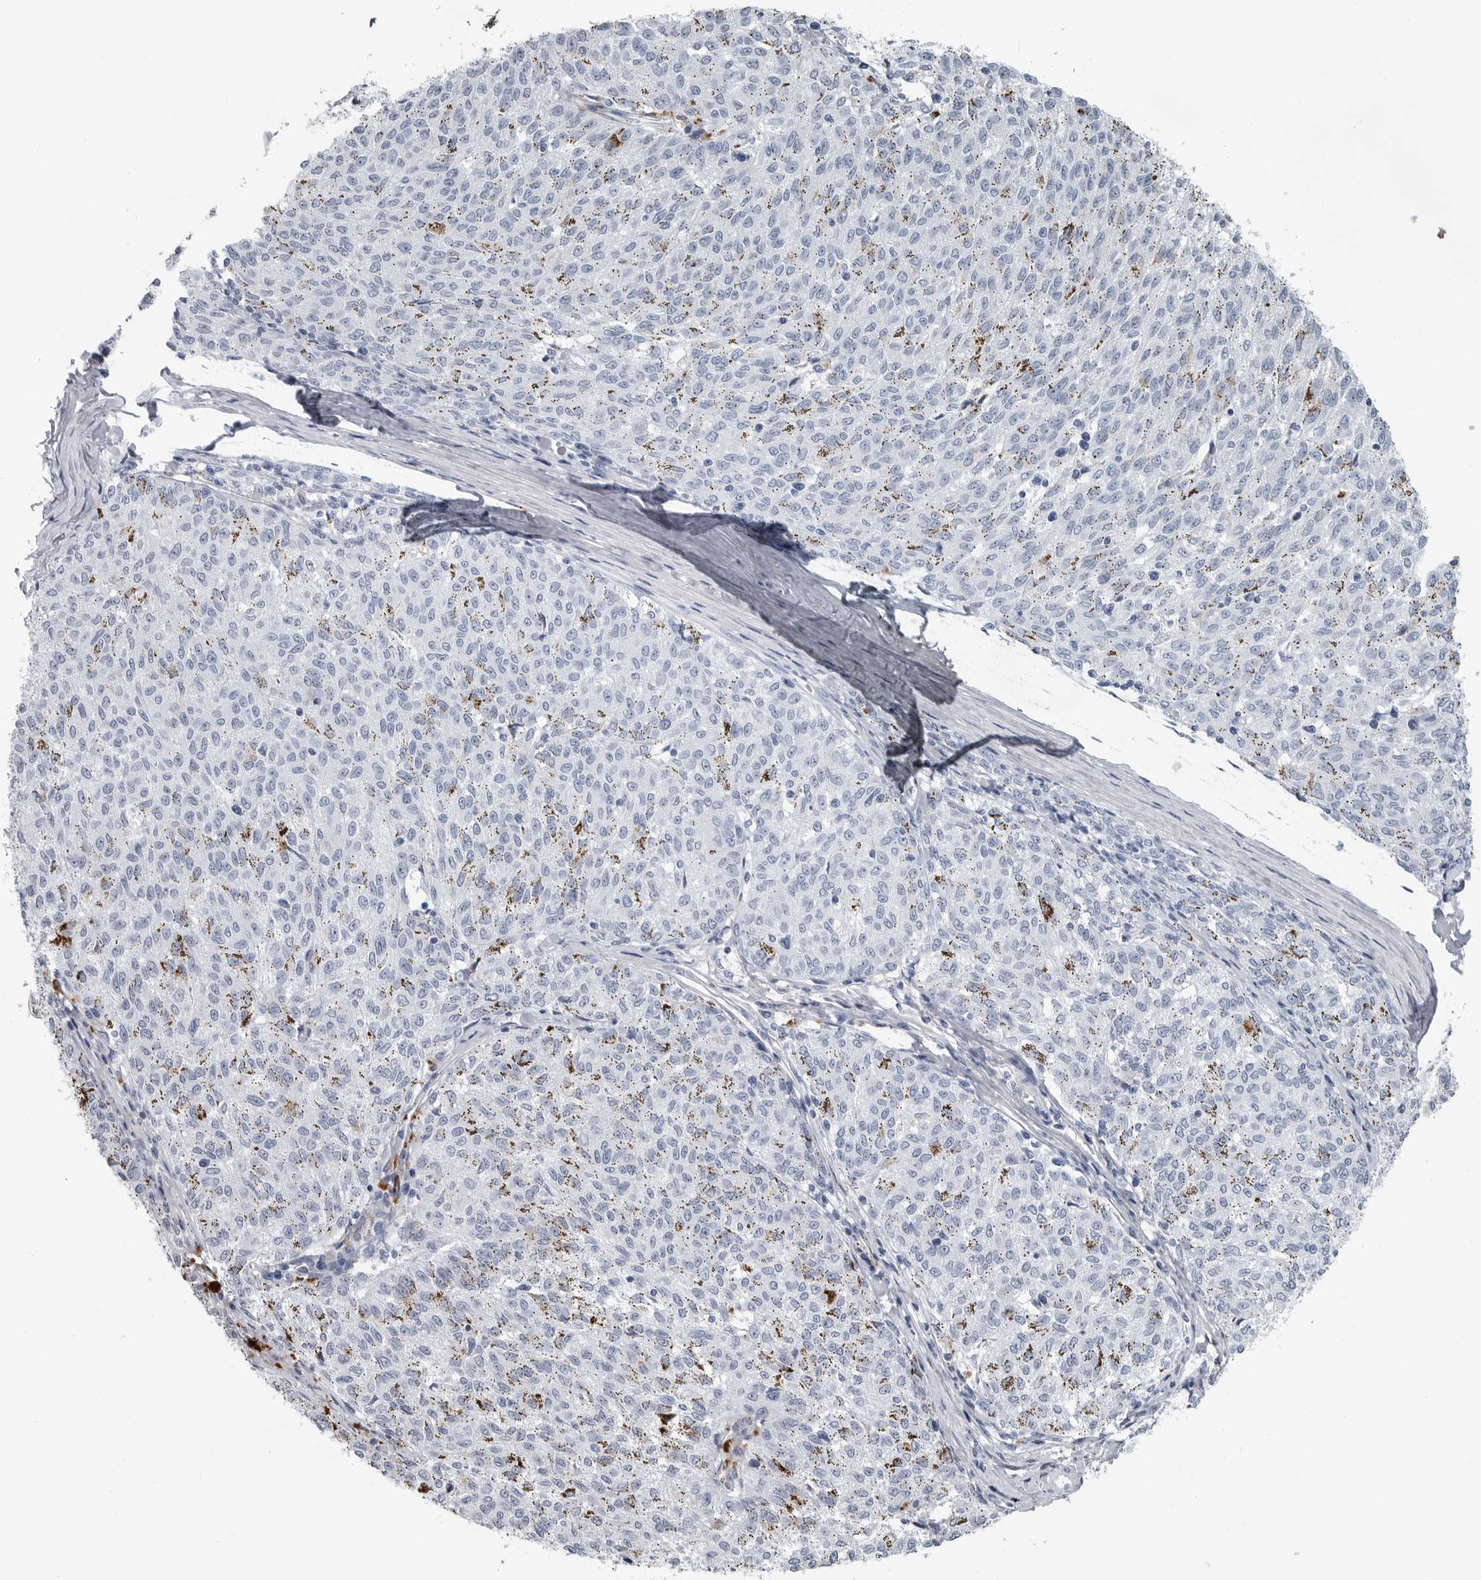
{"staining": {"intensity": "negative", "quantity": "none", "location": "none"}, "tissue": "melanoma", "cell_type": "Tumor cells", "image_type": "cancer", "snomed": [{"axis": "morphology", "description": "Malignant melanoma, NOS"}, {"axis": "topography", "description": "Skin"}], "caption": "Tumor cells are negative for brown protein staining in melanoma. The staining is performed using DAB brown chromogen with nuclei counter-stained in using hematoxylin.", "gene": "AMPD1", "patient": {"sex": "female", "age": 72}}